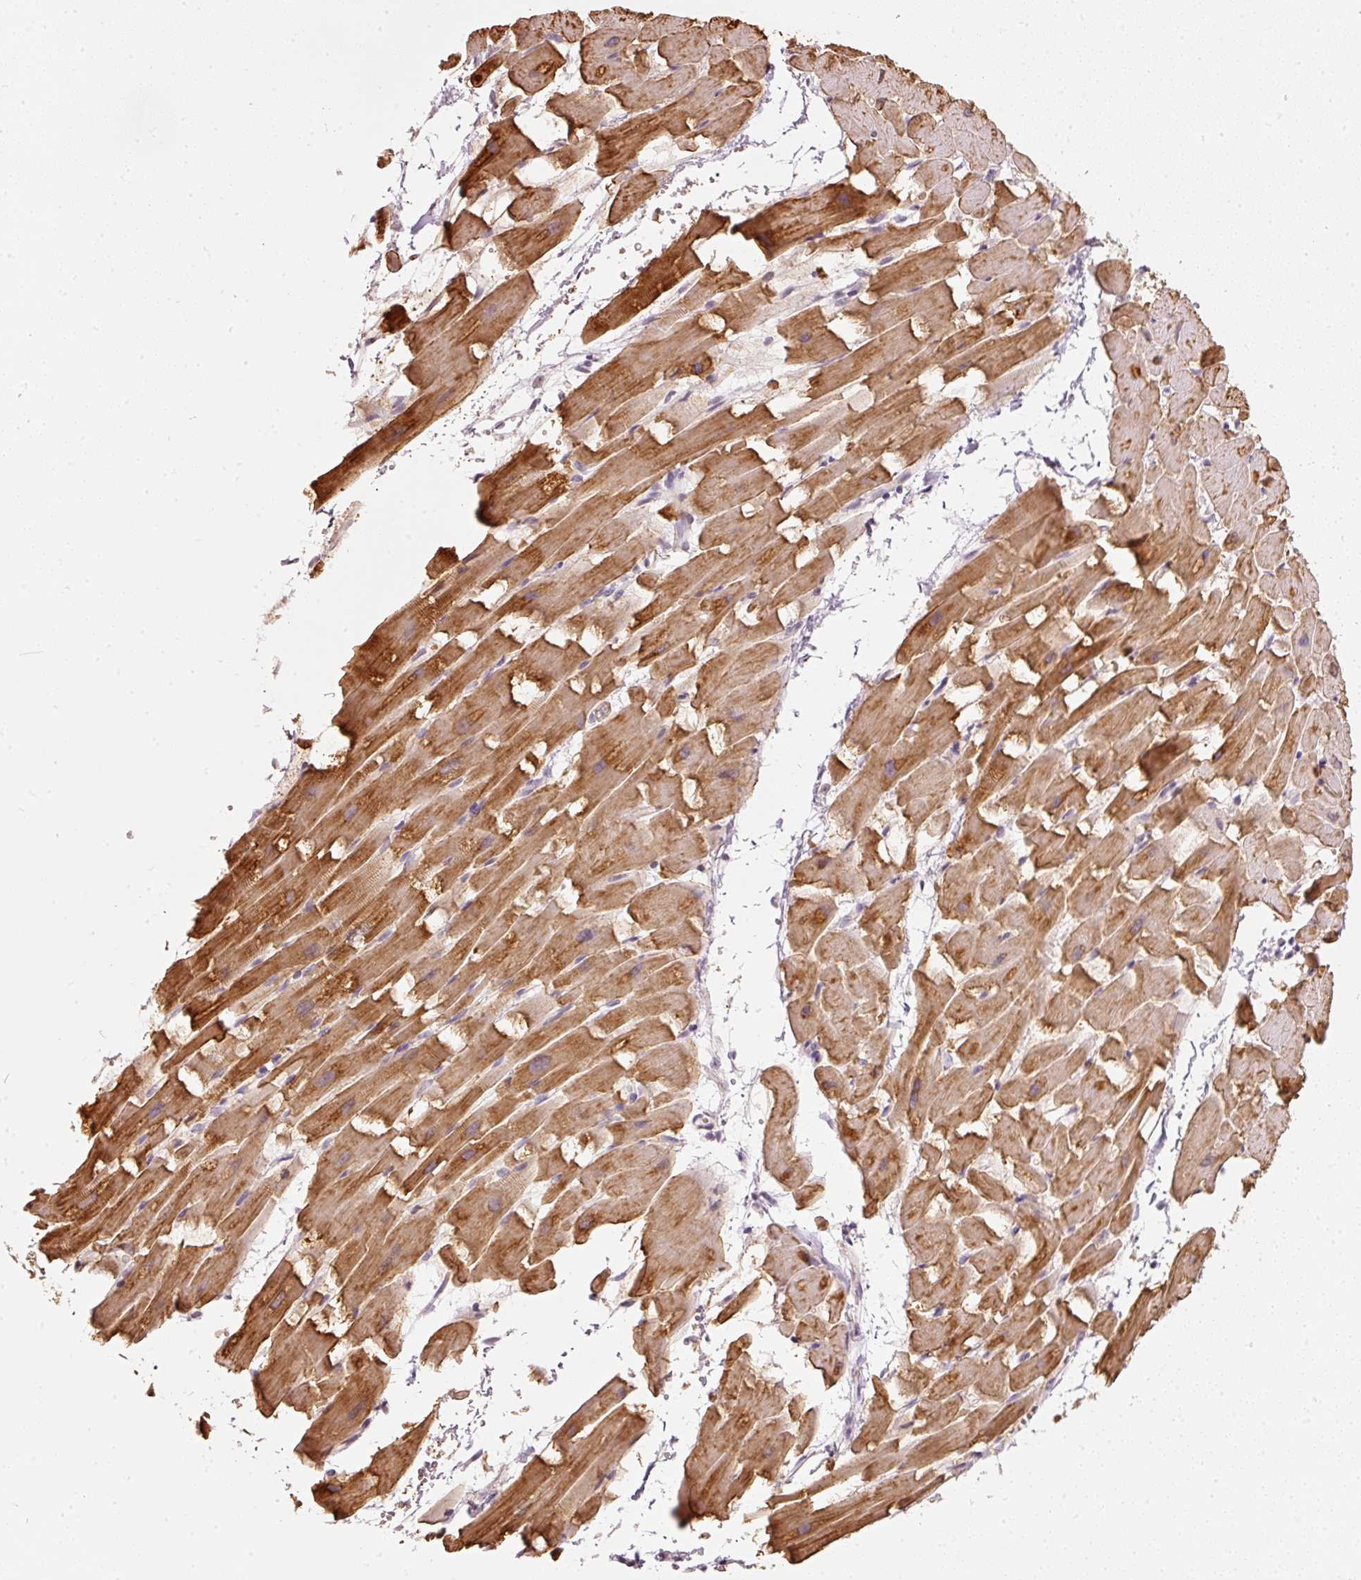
{"staining": {"intensity": "strong", "quantity": ">75%", "location": "cytoplasmic/membranous"}, "tissue": "heart muscle", "cell_type": "Cardiomyocytes", "image_type": "normal", "snomed": [{"axis": "morphology", "description": "Normal tissue, NOS"}, {"axis": "topography", "description": "Heart"}], "caption": "High-magnification brightfield microscopy of unremarkable heart muscle stained with DAB (3,3'-diaminobenzidine) (brown) and counterstained with hematoxylin (blue). cardiomyocytes exhibit strong cytoplasmic/membranous positivity is seen in about>75% of cells. (DAB (3,3'-diaminobenzidine) IHC with brightfield microscopy, high magnification).", "gene": "NRDE2", "patient": {"sex": "male", "age": 37}}